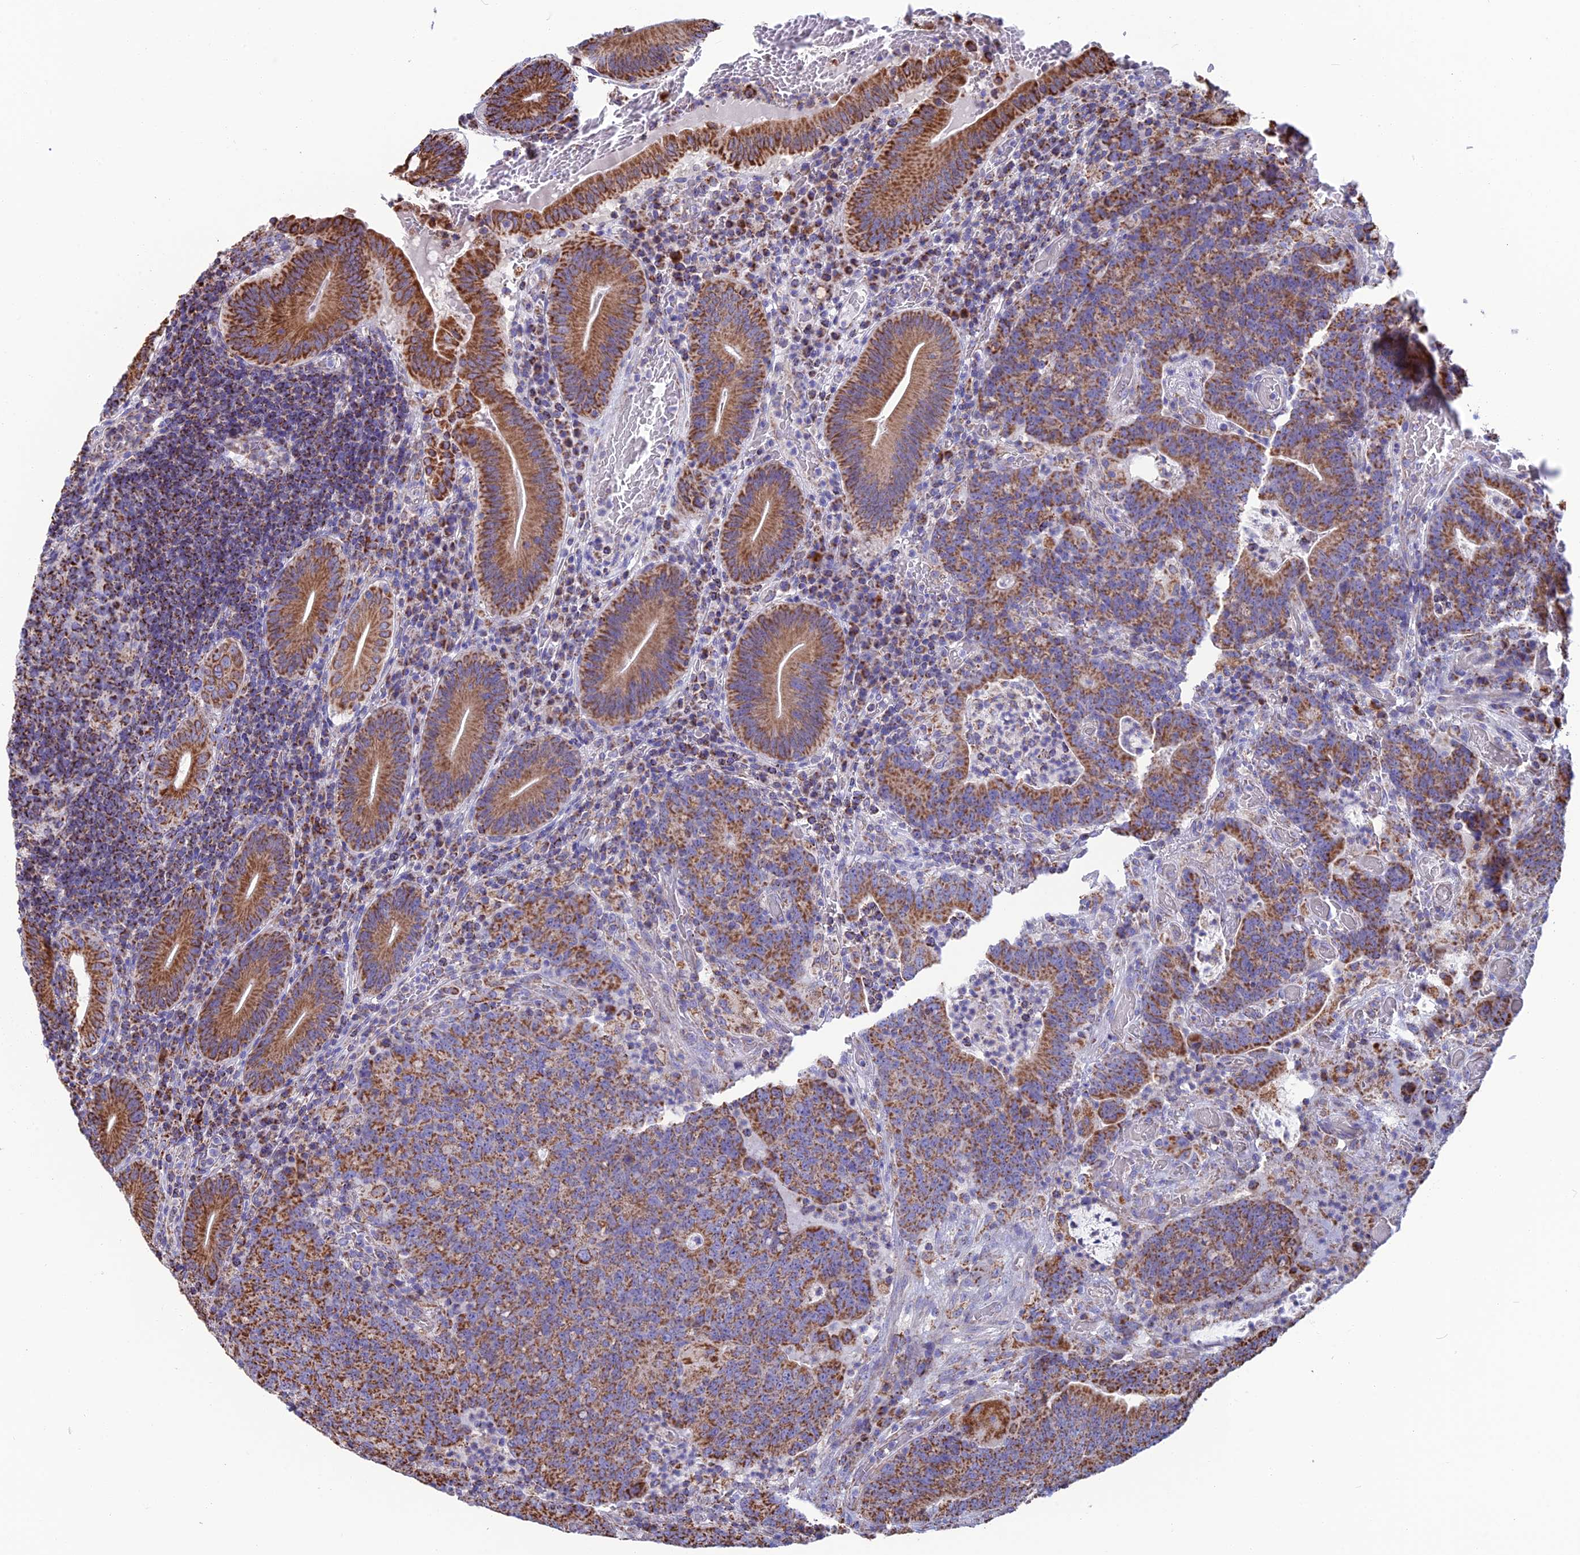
{"staining": {"intensity": "moderate", "quantity": ">75%", "location": "cytoplasmic/membranous"}, "tissue": "colorectal cancer", "cell_type": "Tumor cells", "image_type": "cancer", "snomed": [{"axis": "morphology", "description": "Normal tissue, NOS"}, {"axis": "morphology", "description": "Adenocarcinoma, NOS"}, {"axis": "topography", "description": "Colon"}], "caption": "Immunohistochemistry (DAB) staining of colorectal cancer shows moderate cytoplasmic/membranous protein positivity in about >75% of tumor cells.", "gene": "CS", "patient": {"sex": "female", "age": 75}}